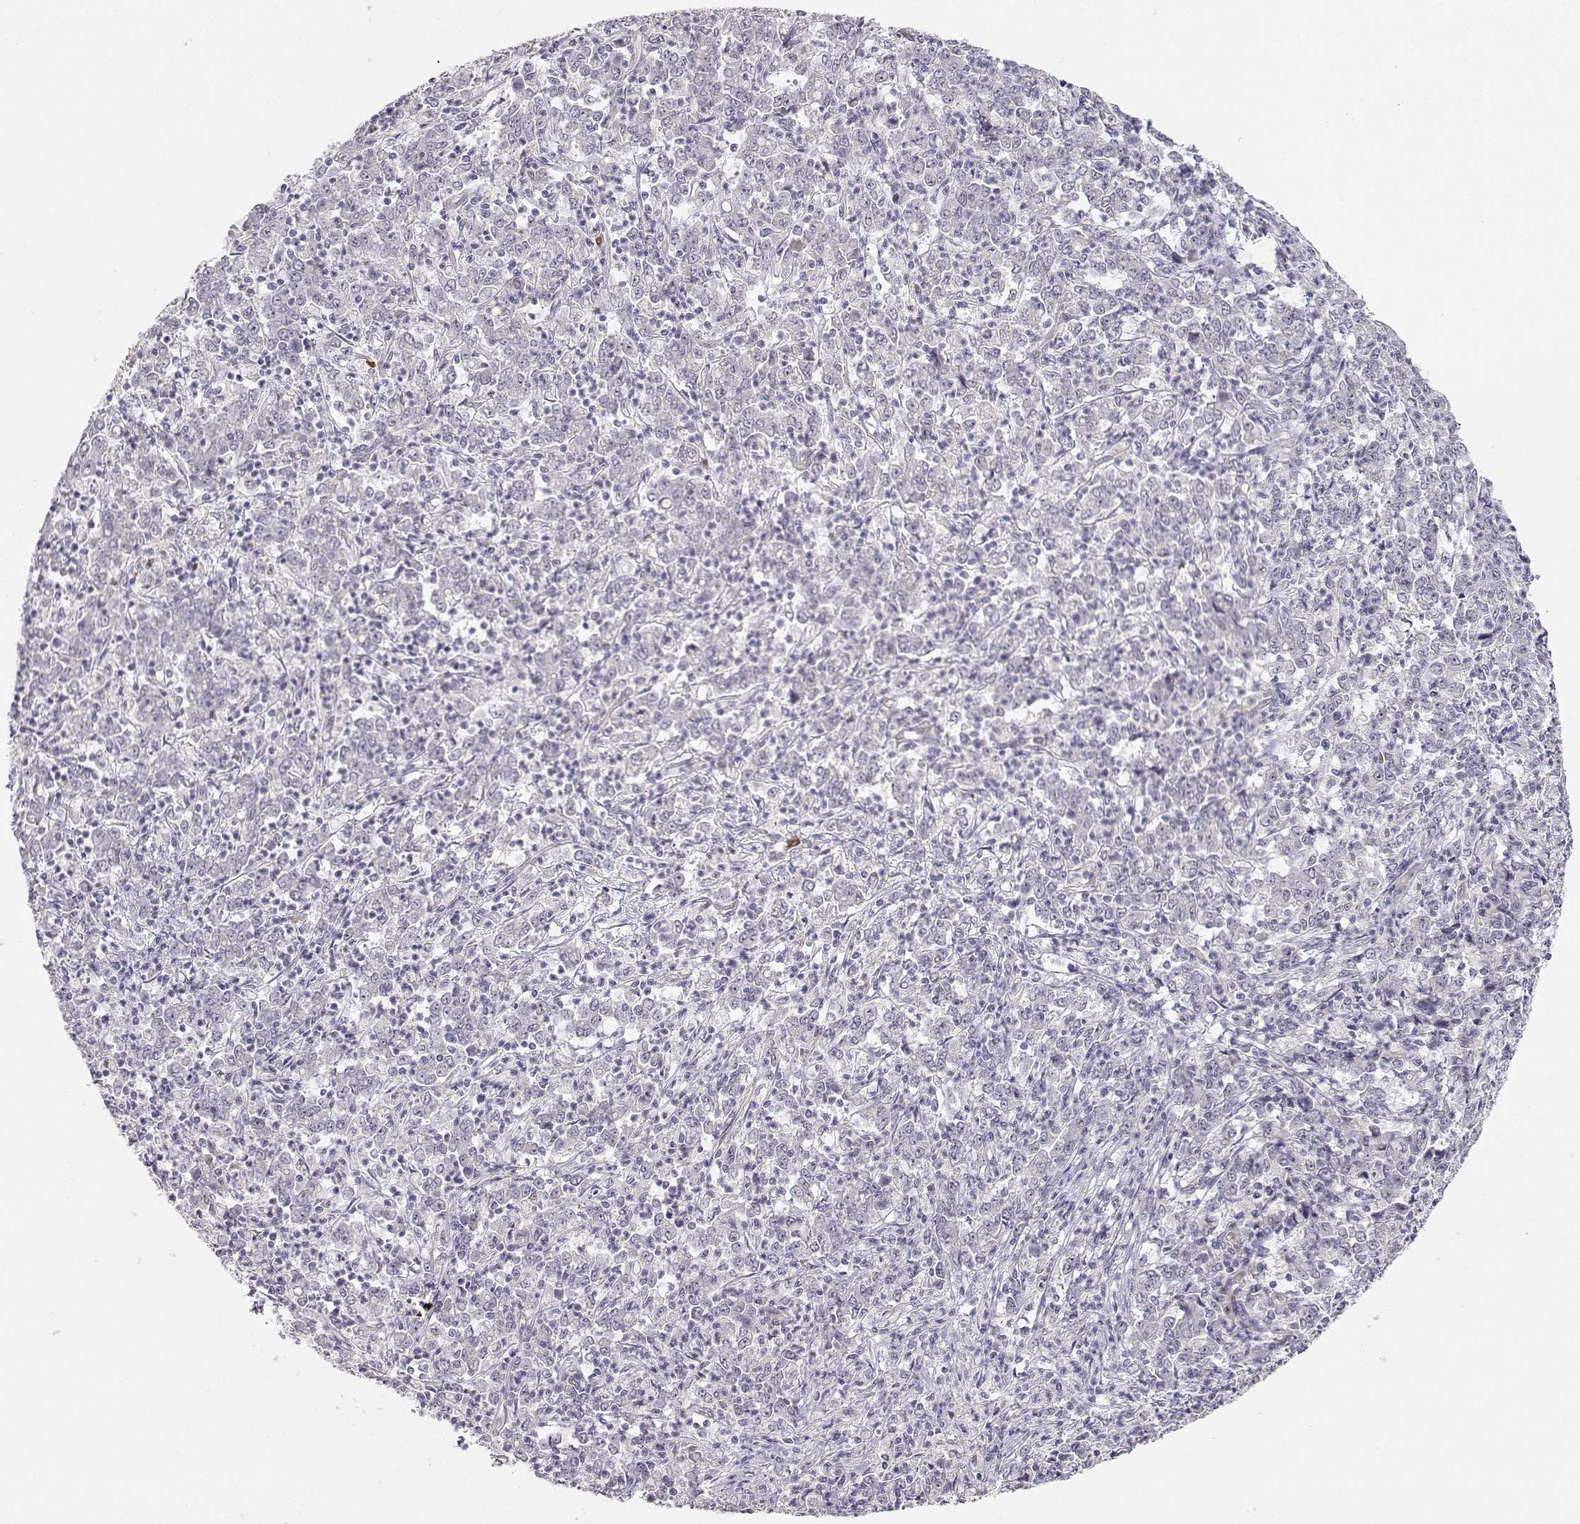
{"staining": {"intensity": "negative", "quantity": "none", "location": "none"}, "tissue": "stomach cancer", "cell_type": "Tumor cells", "image_type": "cancer", "snomed": [{"axis": "morphology", "description": "Adenocarcinoma, NOS"}, {"axis": "topography", "description": "Stomach, lower"}], "caption": "DAB immunohistochemical staining of human stomach adenocarcinoma displays no significant positivity in tumor cells.", "gene": "EAF2", "patient": {"sex": "female", "age": 71}}